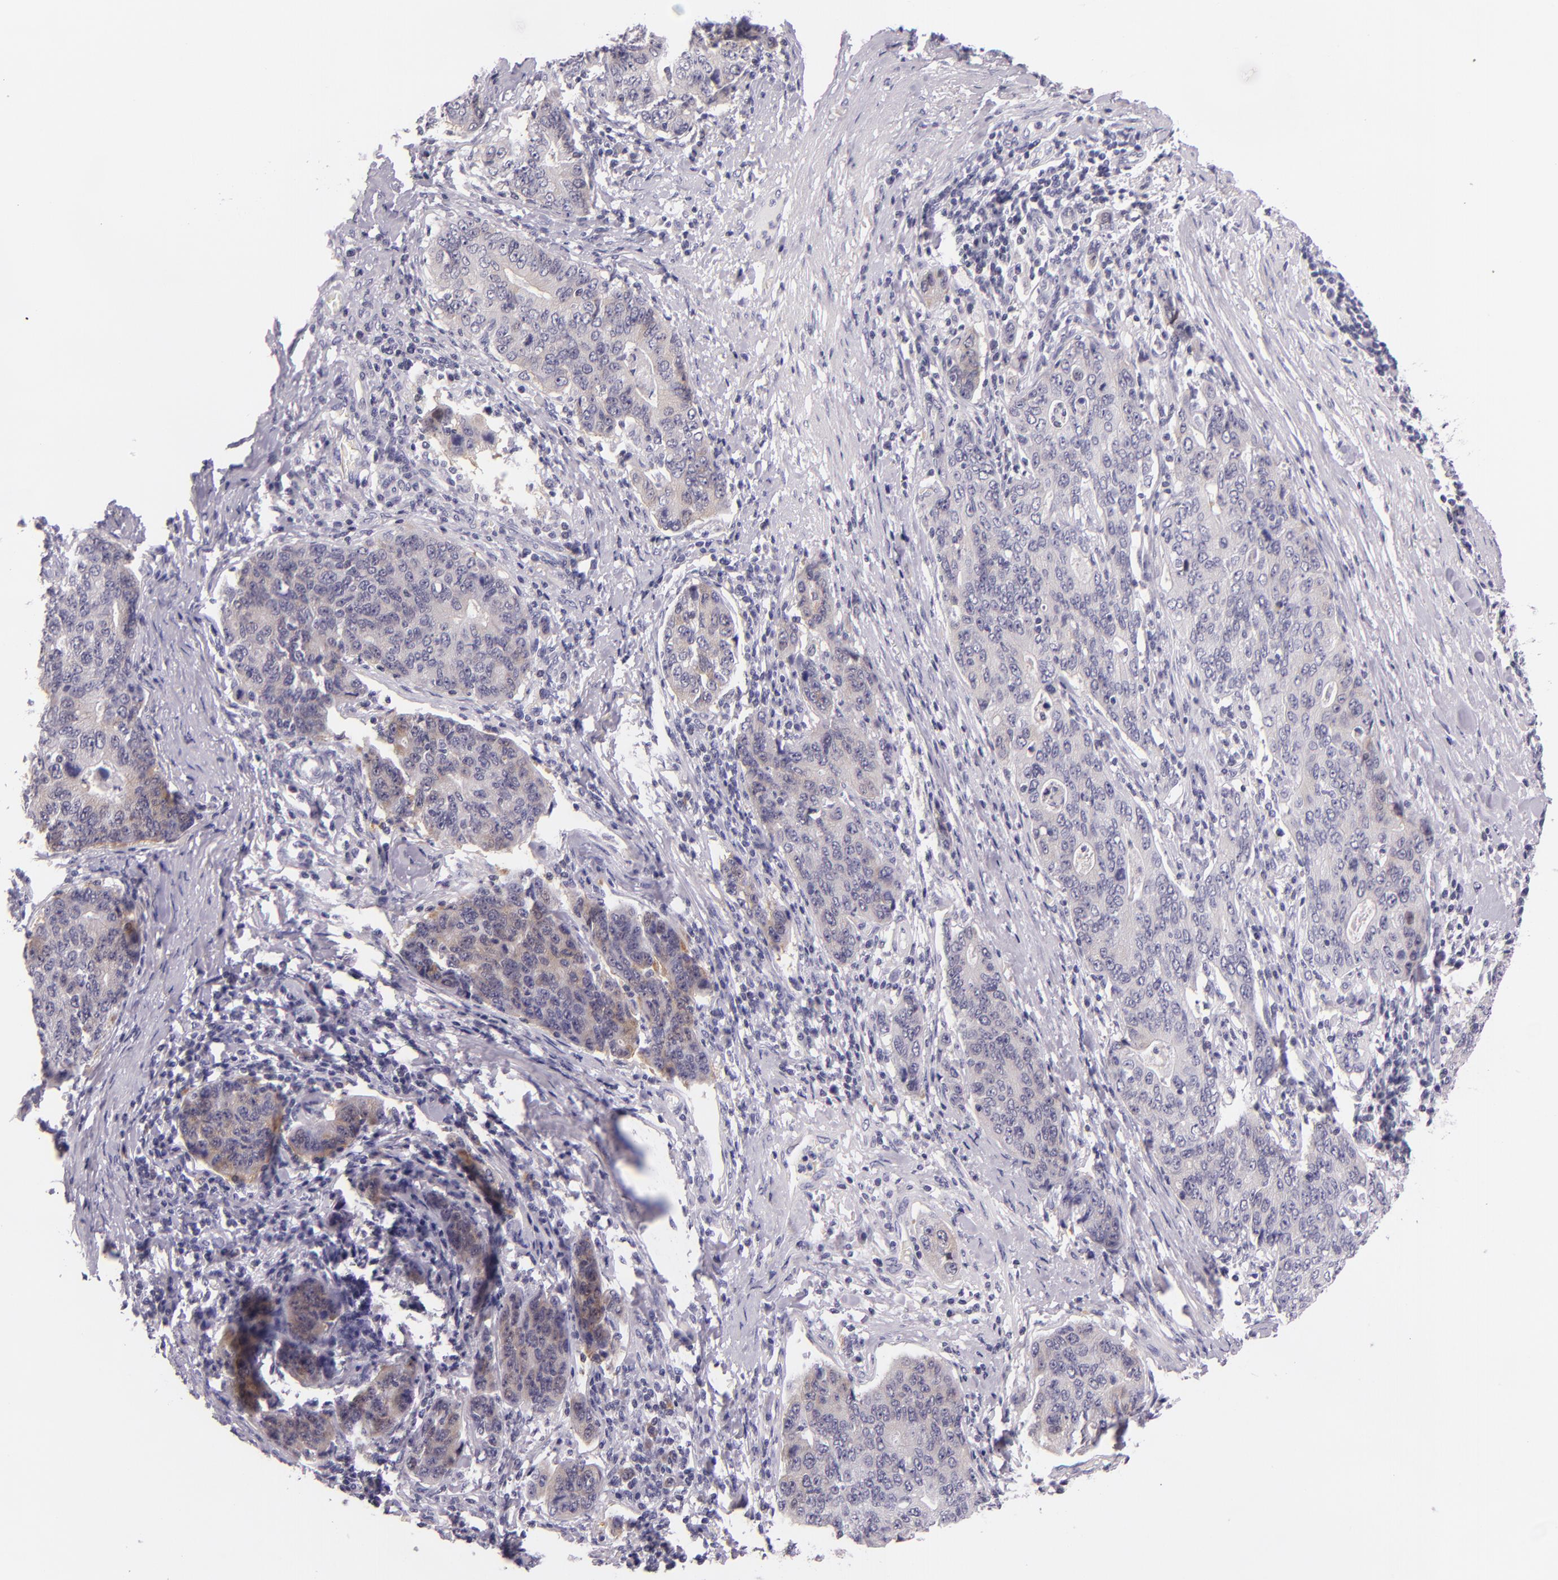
{"staining": {"intensity": "weak", "quantity": "<25%", "location": "cytoplasmic/membranous"}, "tissue": "stomach cancer", "cell_type": "Tumor cells", "image_type": "cancer", "snomed": [{"axis": "morphology", "description": "Adenocarcinoma, NOS"}, {"axis": "topography", "description": "Esophagus"}, {"axis": "topography", "description": "Stomach"}], "caption": "The immunohistochemistry (IHC) histopathology image has no significant positivity in tumor cells of adenocarcinoma (stomach) tissue.", "gene": "HSP90AA1", "patient": {"sex": "male", "age": 74}}